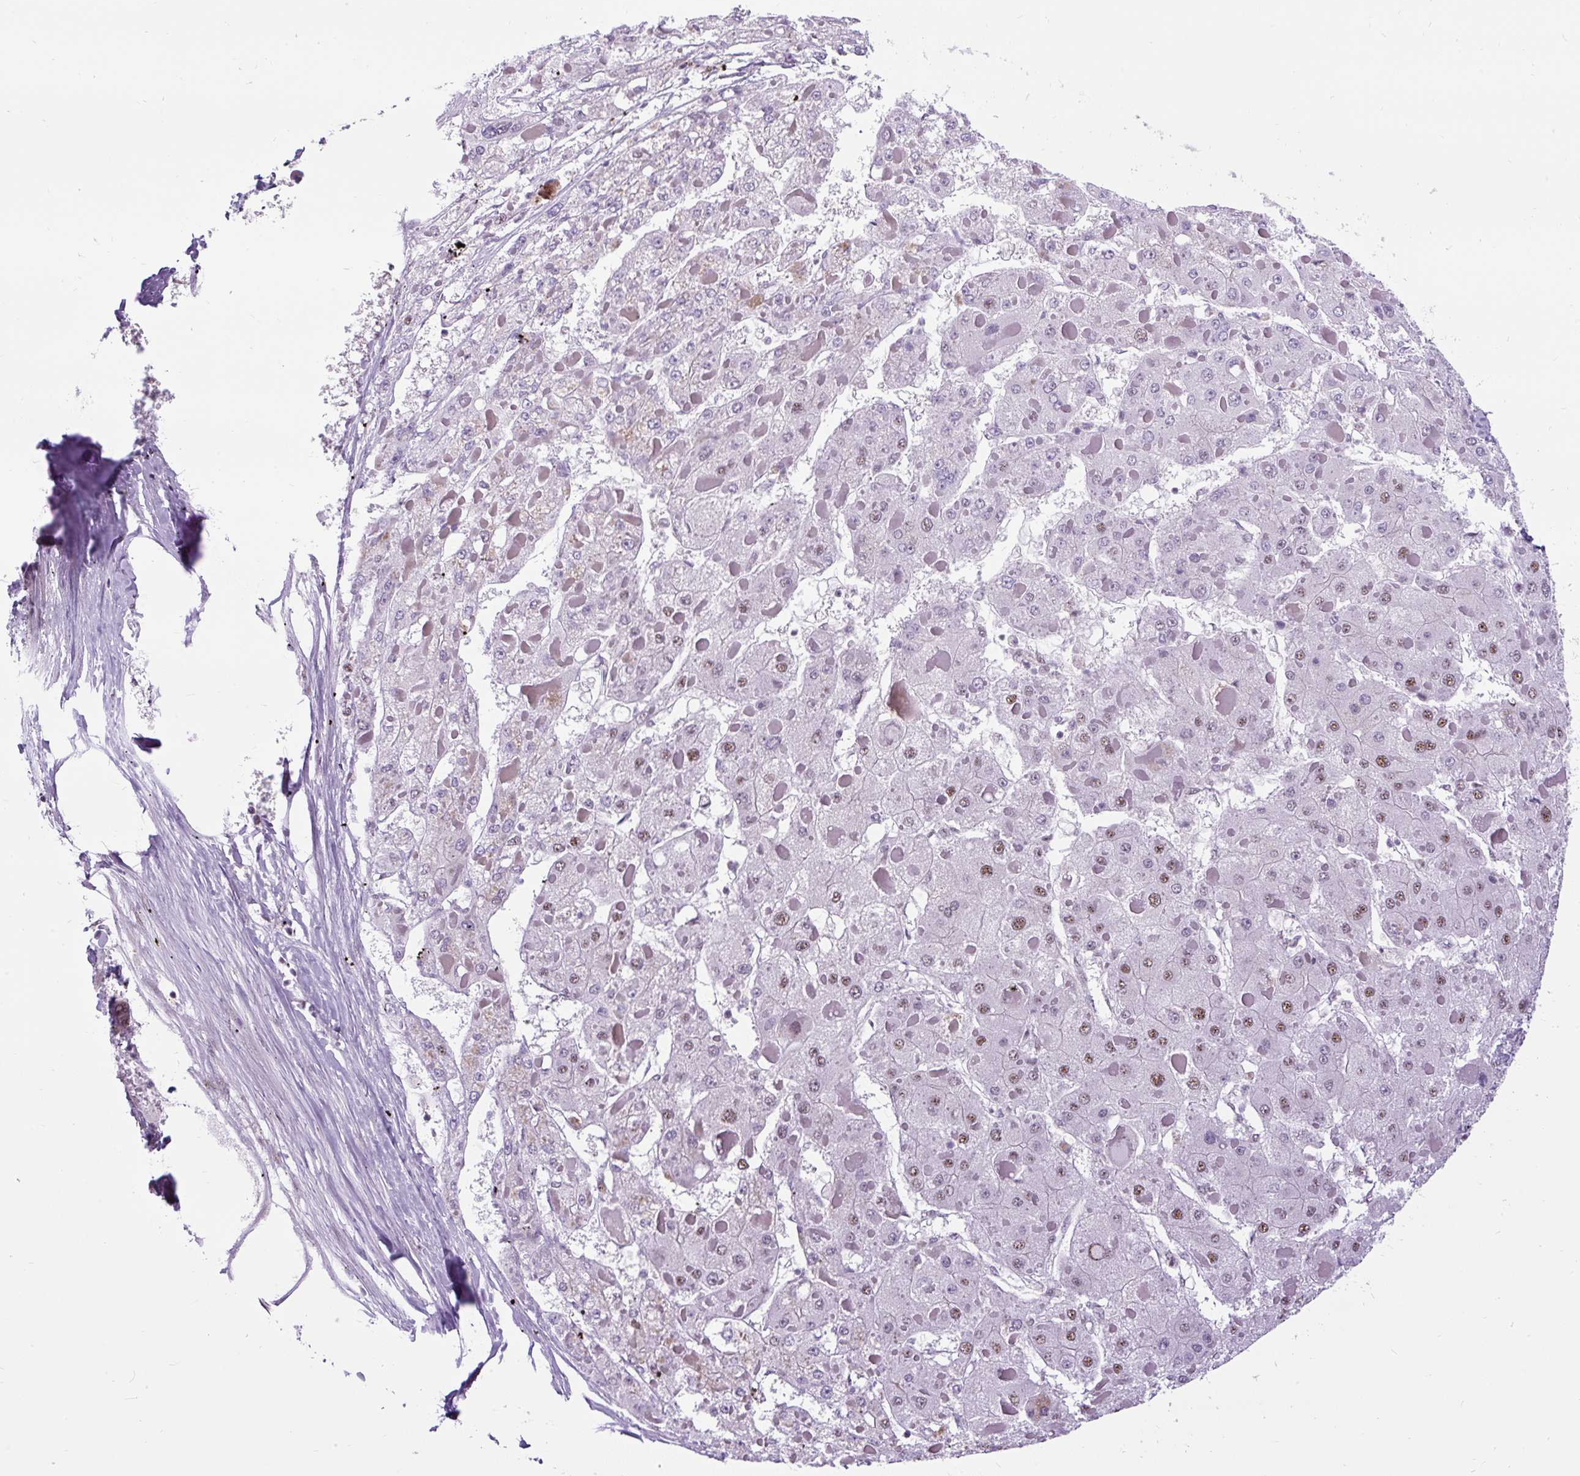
{"staining": {"intensity": "moderate", "quantity": "<25%", "location": "nuclear"}, "tissue": "liver cancer", "cell_type": "Tumor cells", "image_type": "cancer", "snomed": [{"axis": "morphology", "description": "Carcinoma, Hepatocellular, NOS"}, {"axis": "topography", "description": "Liver"}], "caption": "Human hepatocellular carcinoma (liver) stained with a protein marker displays moderate staining in tumor cells.", "gene": "SMC5", "patient": {"sex": "female", "age": 73}}